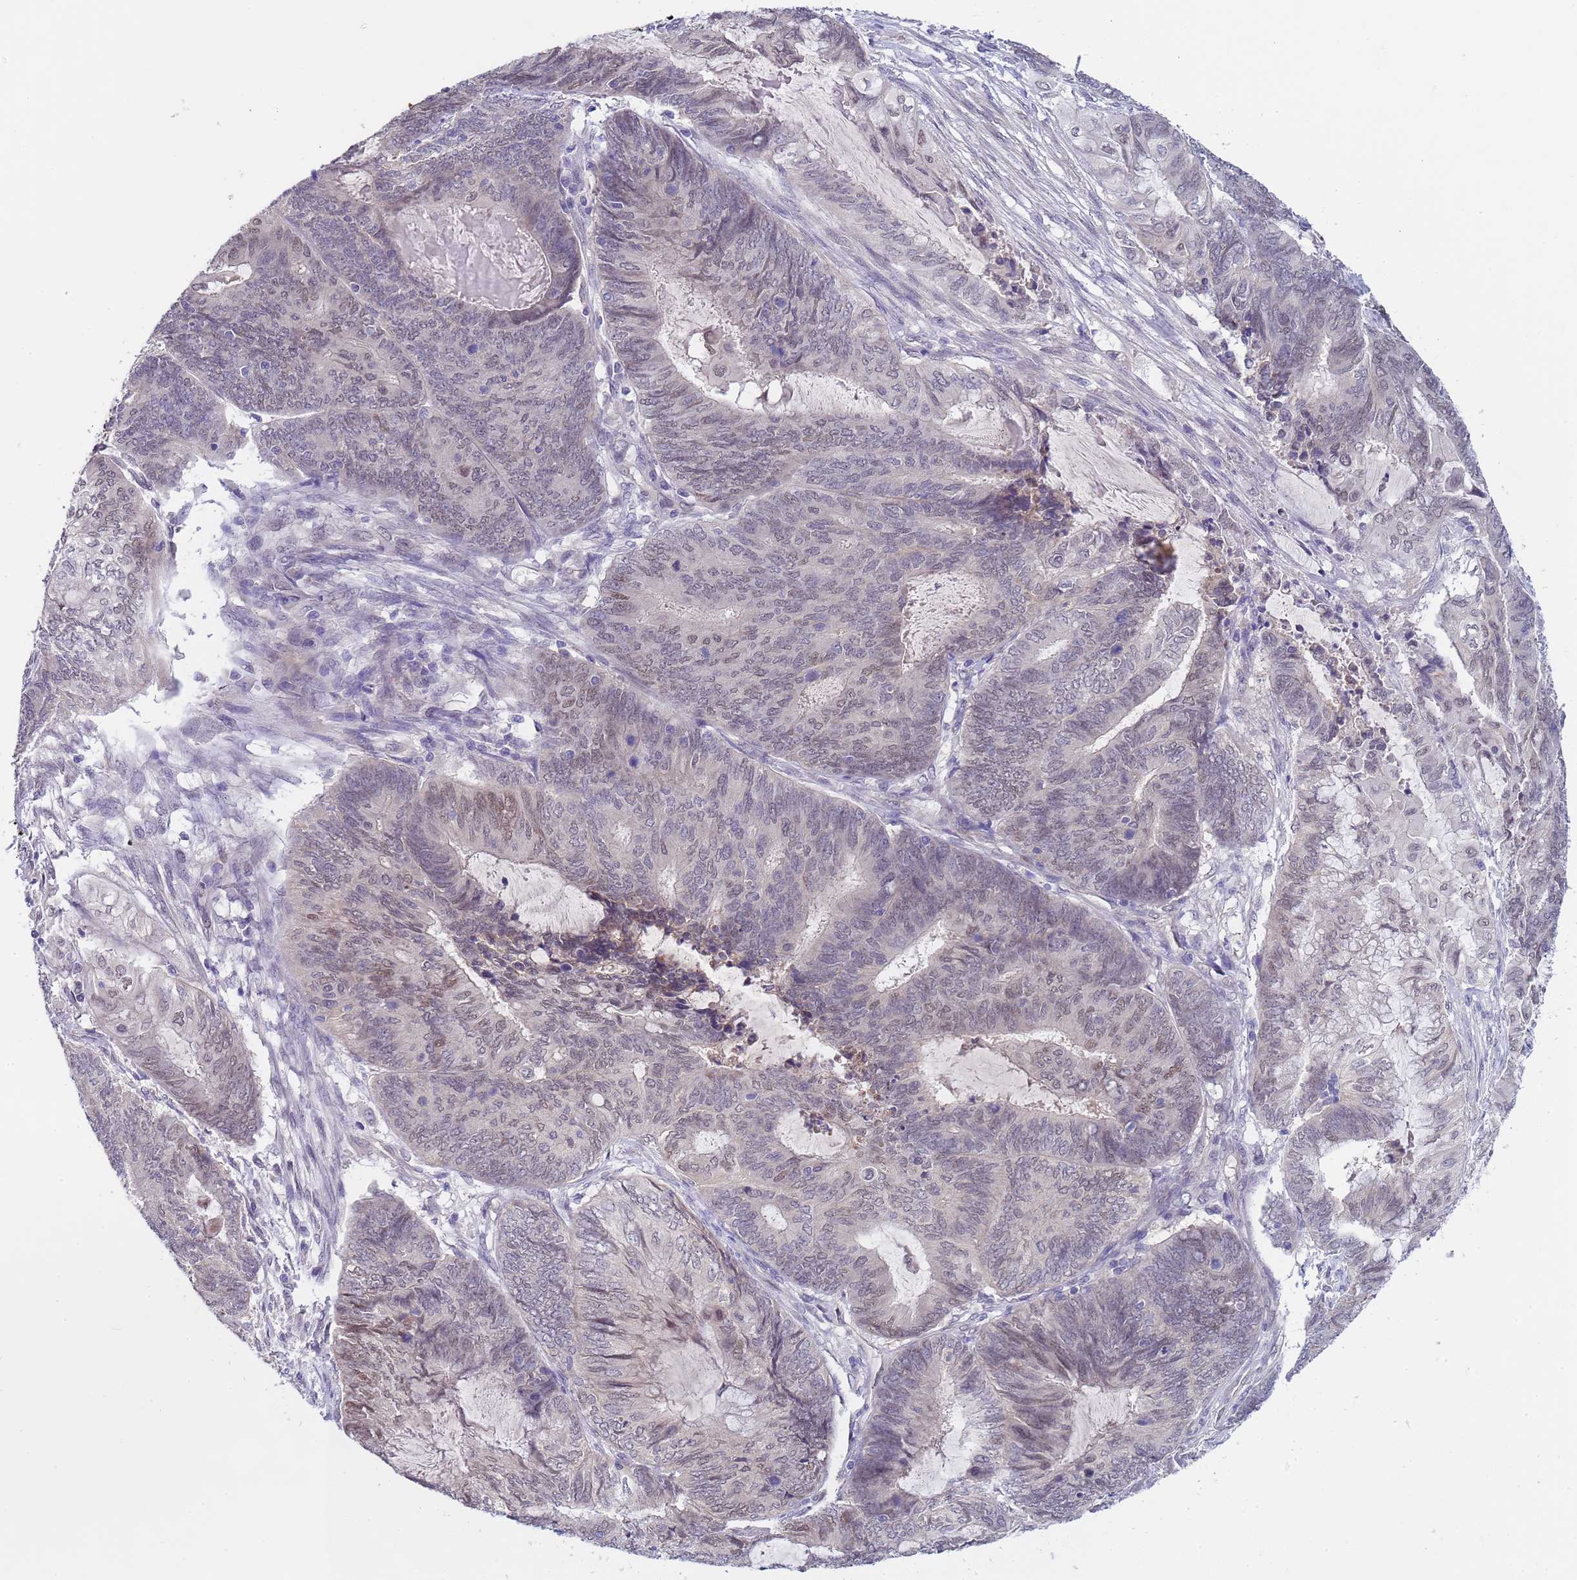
{"staining": {"intensity": "weak", "quantity": "<25%", "location": "nuclear"}, "tissue": "endometrial cancer", "cell_type": "Tumor cells", "image_type": "cancer", "snomed": [{"axis": "morphology", "description": "Adenocarcinoma, NOS"}, {"axis": "topography", "description": "Uterus"}, {"axis": "topography", "description": "Endometrium"}], "caption": "Tumor cells are negative for protein expression in human endometrial adenocarcinoma.", "gene": "TRMT10A", "patient": {"sex": "female", "age": 70}}